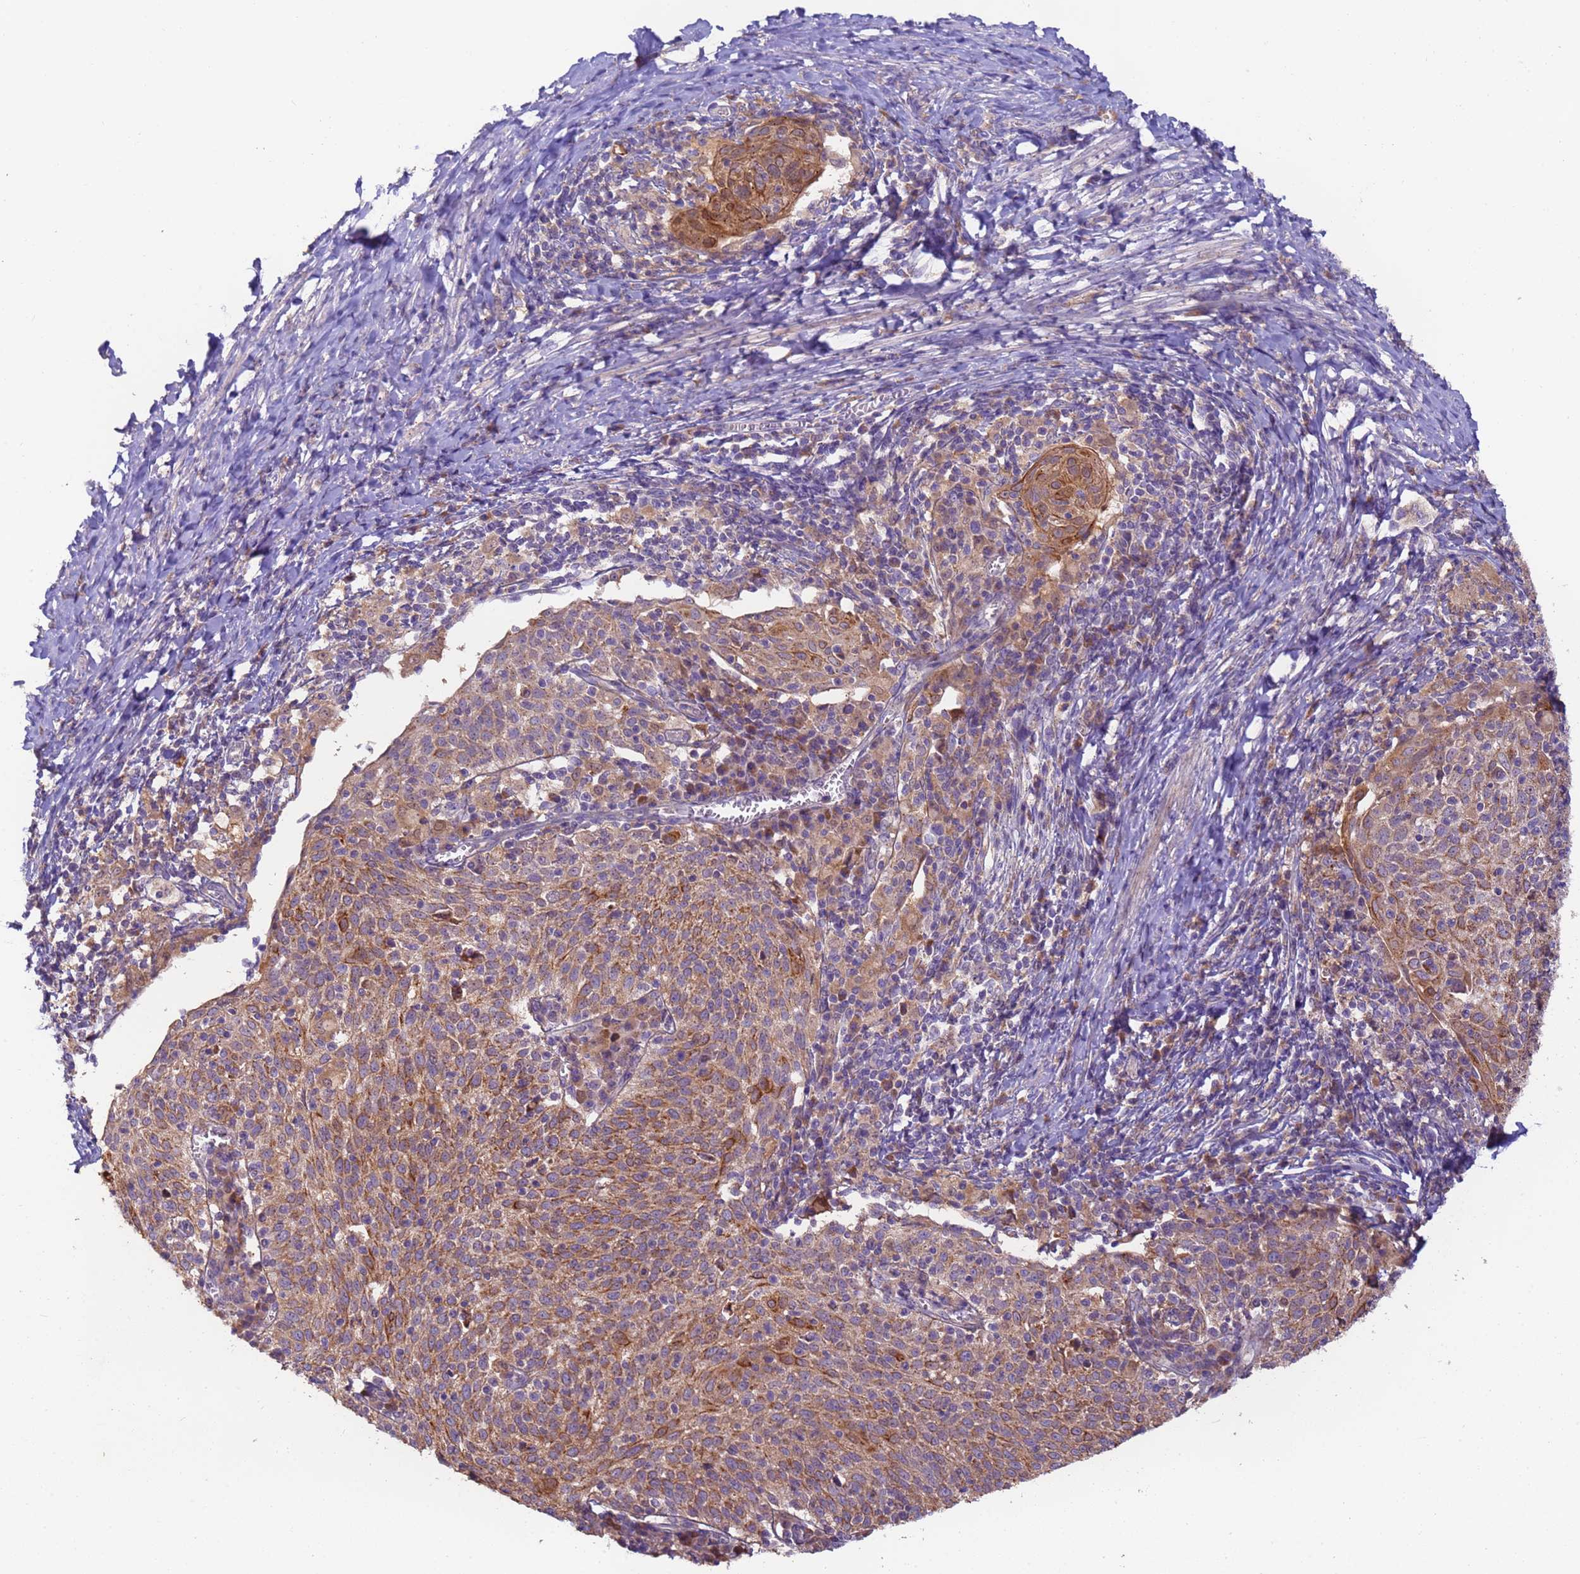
{"staining": {"intensity": "moderate", "quantity": ">75%", "location": "cytoplasmic/membranous"}, "tissue": "cervical cancer", "cell_type": "Tumor cells", "image_type": "cancer", "snomed": [{"axis": "morphology", "description": "Squamous cell carcinoma, NOS"}, {"axis": "topography", "description": "Cervix"}], "caption": "Immunohistochemistry (IHC) staining of cervical cancer (squamous cell carcinoma), which demonstrates medium levels of moderate cytoplasmic/membranous positivity in approximately >75% of tumor cells indicating moderate cytoplasmic/membranous protein positivity. The staining was performed using DAB (3,3'-diaminobenzidine) (brown) for protein detection and nuclei were counterstained in hematoxylin (blue).", "gene": "TIGAR", "patient": {"sex": "female", "age": 52}}